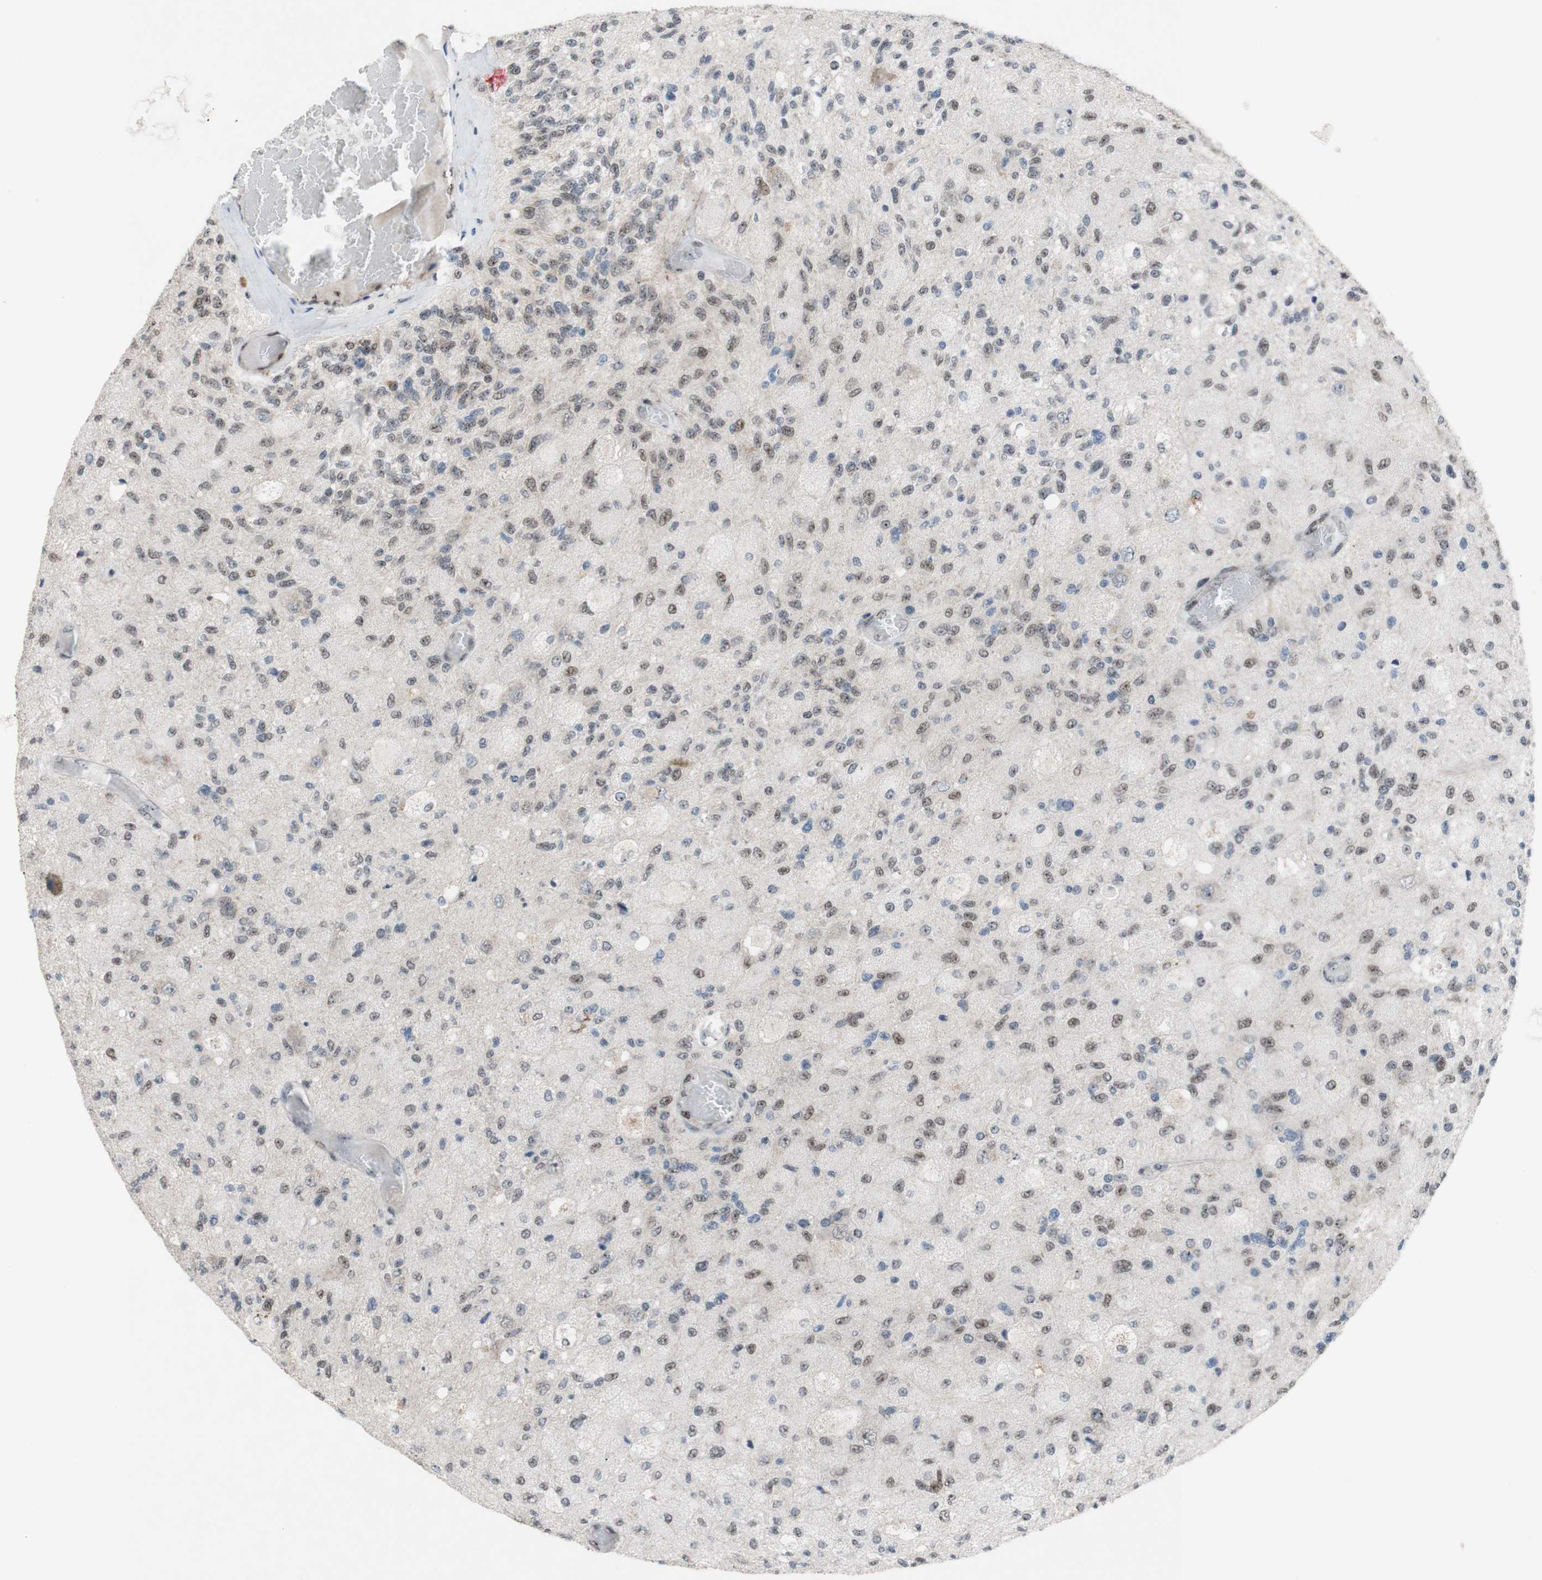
{"staining": {"intensity": "weak", "quantity": "25%-75%", "location": "nuclear"}, "tissue": "glioma", "cell_type": "Tumor cells", "image_type": "cancer", "snomed": [{"axis": "morphology", "description": "Normal tissue, NOS"}, {"axis": "morphology", "description": "Glioma, malignant, High grade"}, {"axis": "topography", "description": "Cerebral cortex"}], "caption": "Immunohistochemistry (IHC) of glioma reveals low levels of weak nuclear positivity in approximately 25%-75% of tumor cells.", "gene": "POLR1A", "patient": {"sex": "male", "age": 77}}